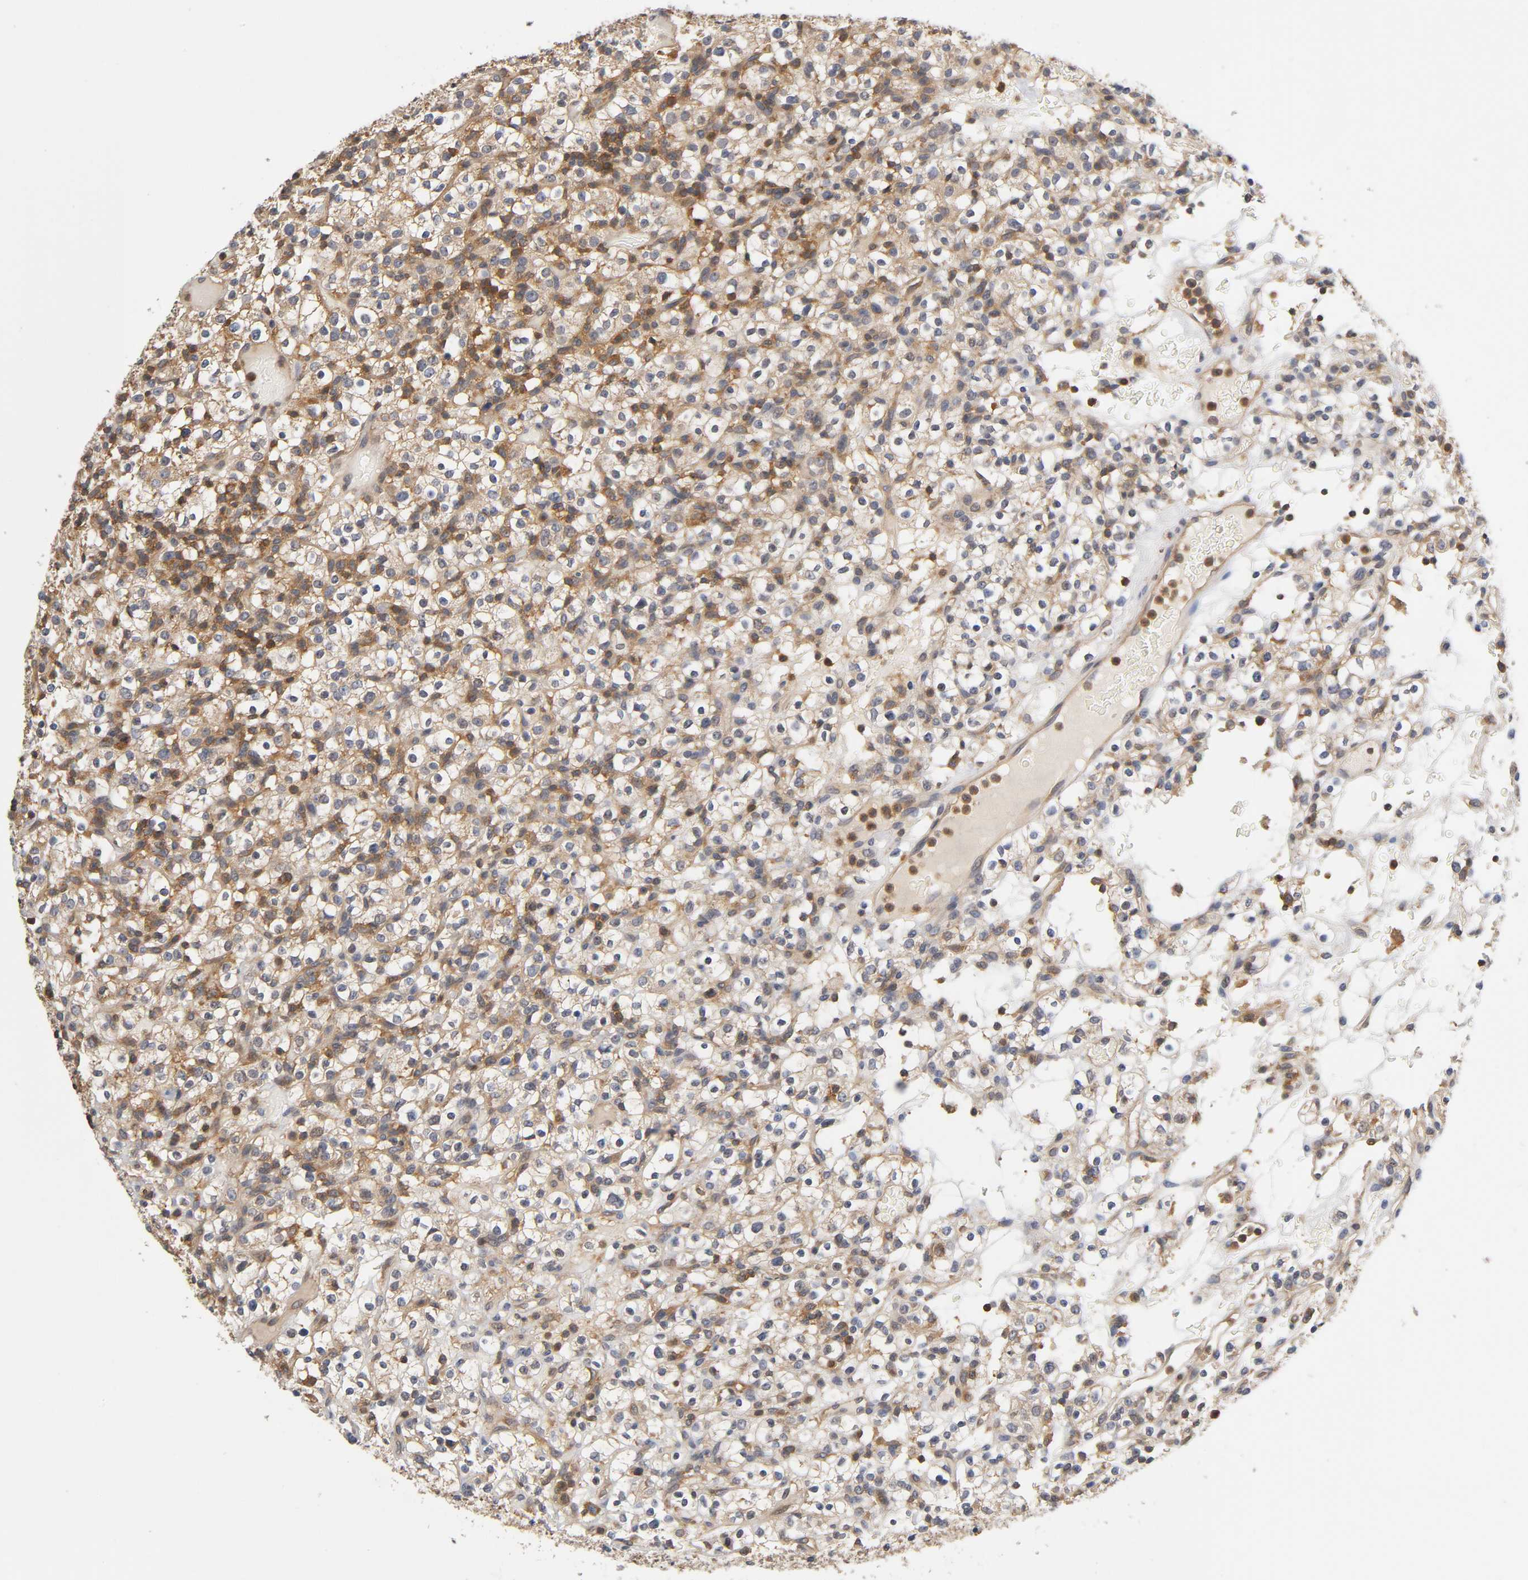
{"staining": {"intensity": "moderate", "quantity": ">75%", "location": "cytoplasmic/membranous"}, "tissue": "renal cancer", "cell_type": "Tumor cells", "image_type": "cancer", "snomed": [{"axis": "morphology", "description": "Normal tissue, NOS"}, {"axis": "morphology", "description": "Adenocarcinoma, NOS"}, {"axis": "topography", "description": "Kidney"}], "caption": "Moderate cytoplasmic/membranous staining is identified in about >75% of tumor cells in adenocarcinoma (renal).", "gene": "ACTR2", "patient": {"sex": "female", "age": 72}}